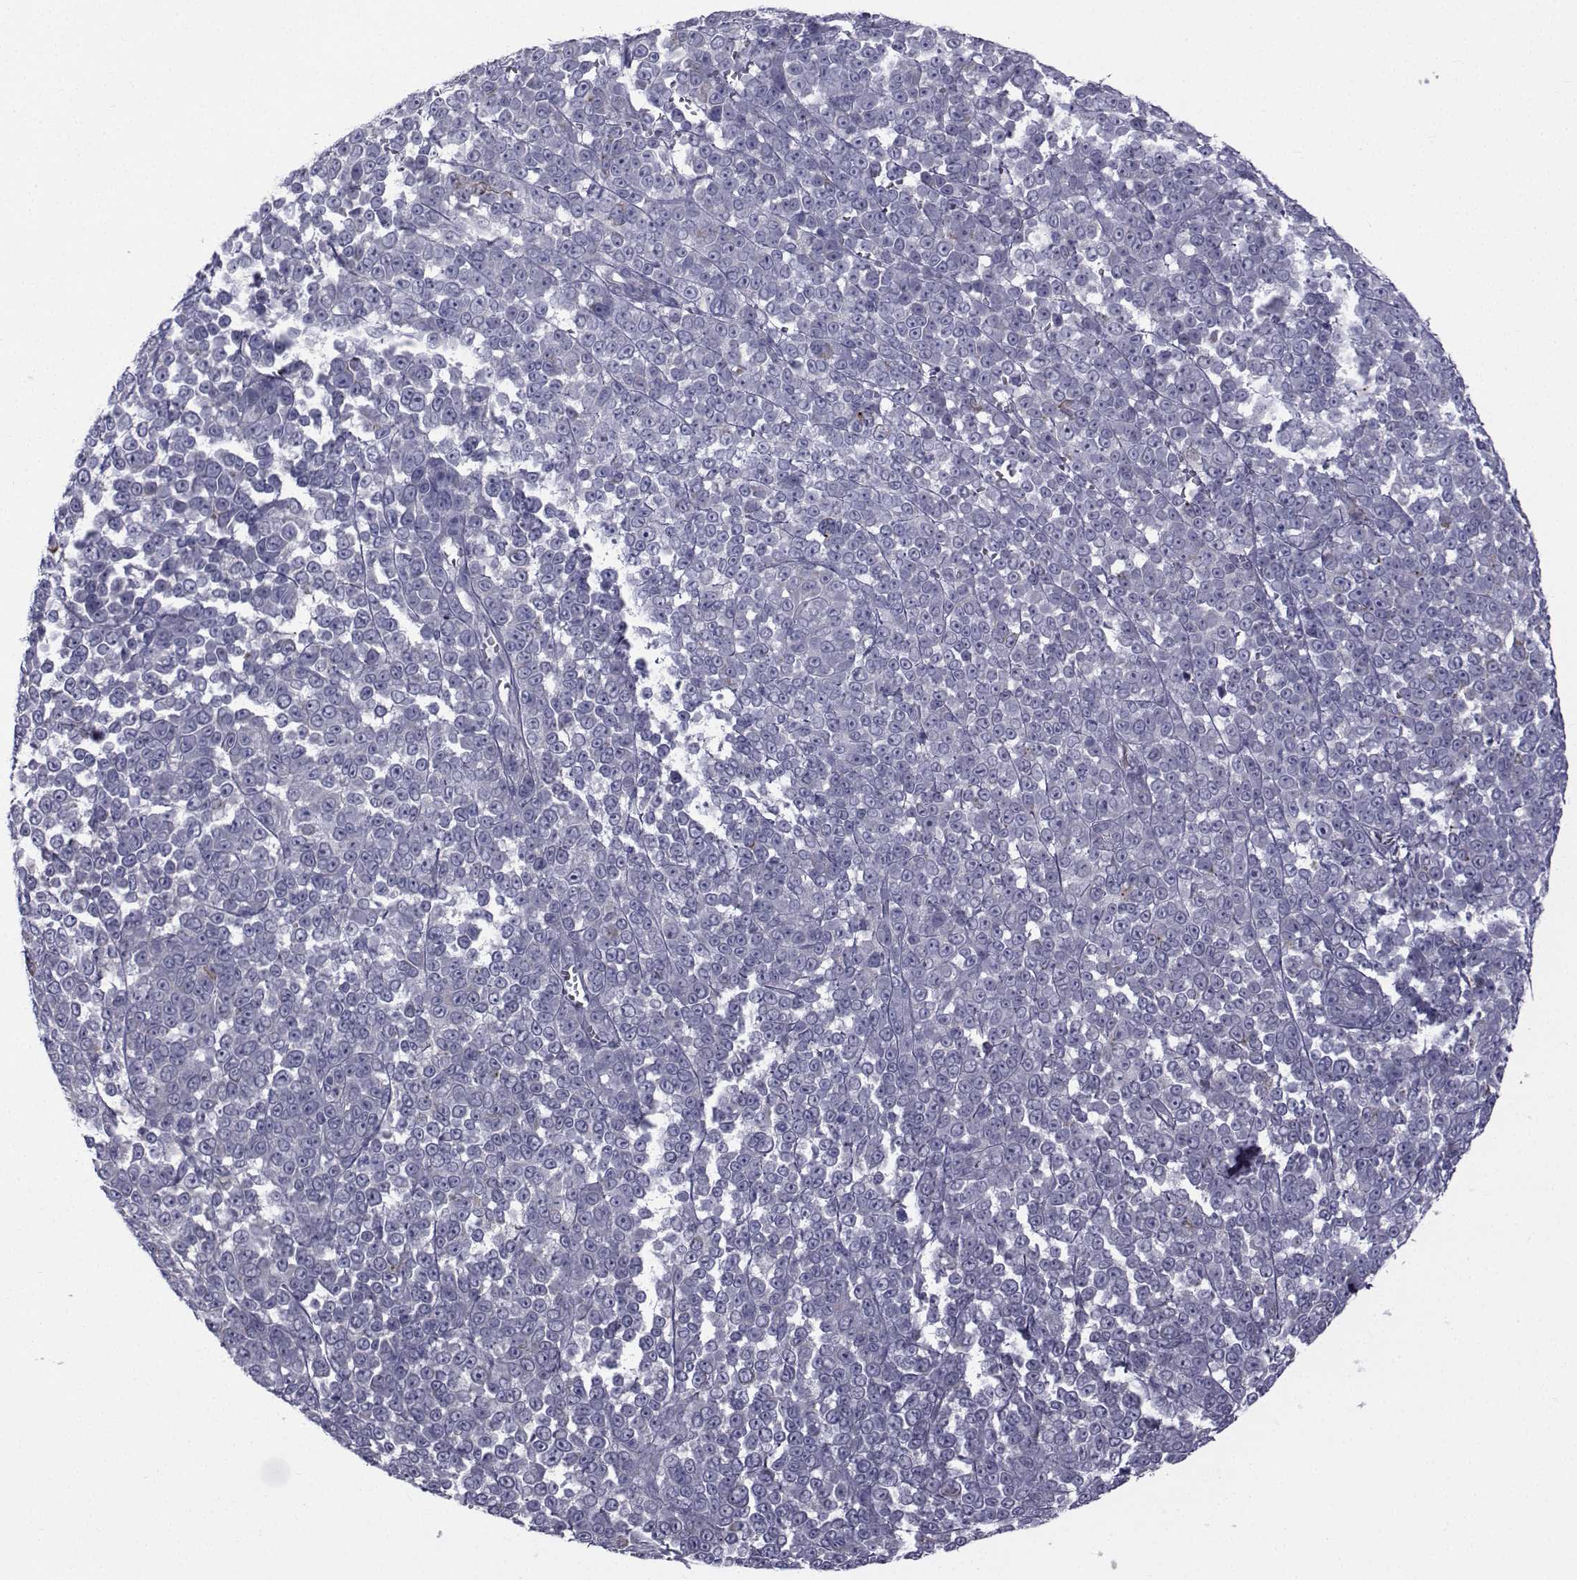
{"staining": {"intensity": "negative", "quantity": "none", "location": "none"}, "tissue": "melanoma", "cell_type": "Tumor cells", "image_type": "cancer", "snomed": [{"axis": "morphology", "description": "Malignant melanoma, NOS"}, {"axis": "topography", "description": "Skin"}], "caption": "Photomicrograph shows no protein positivity in tumor cells of melanoma tissue.", "gene": "FDXR", "patient": {"sex": "female", "age": 95}}